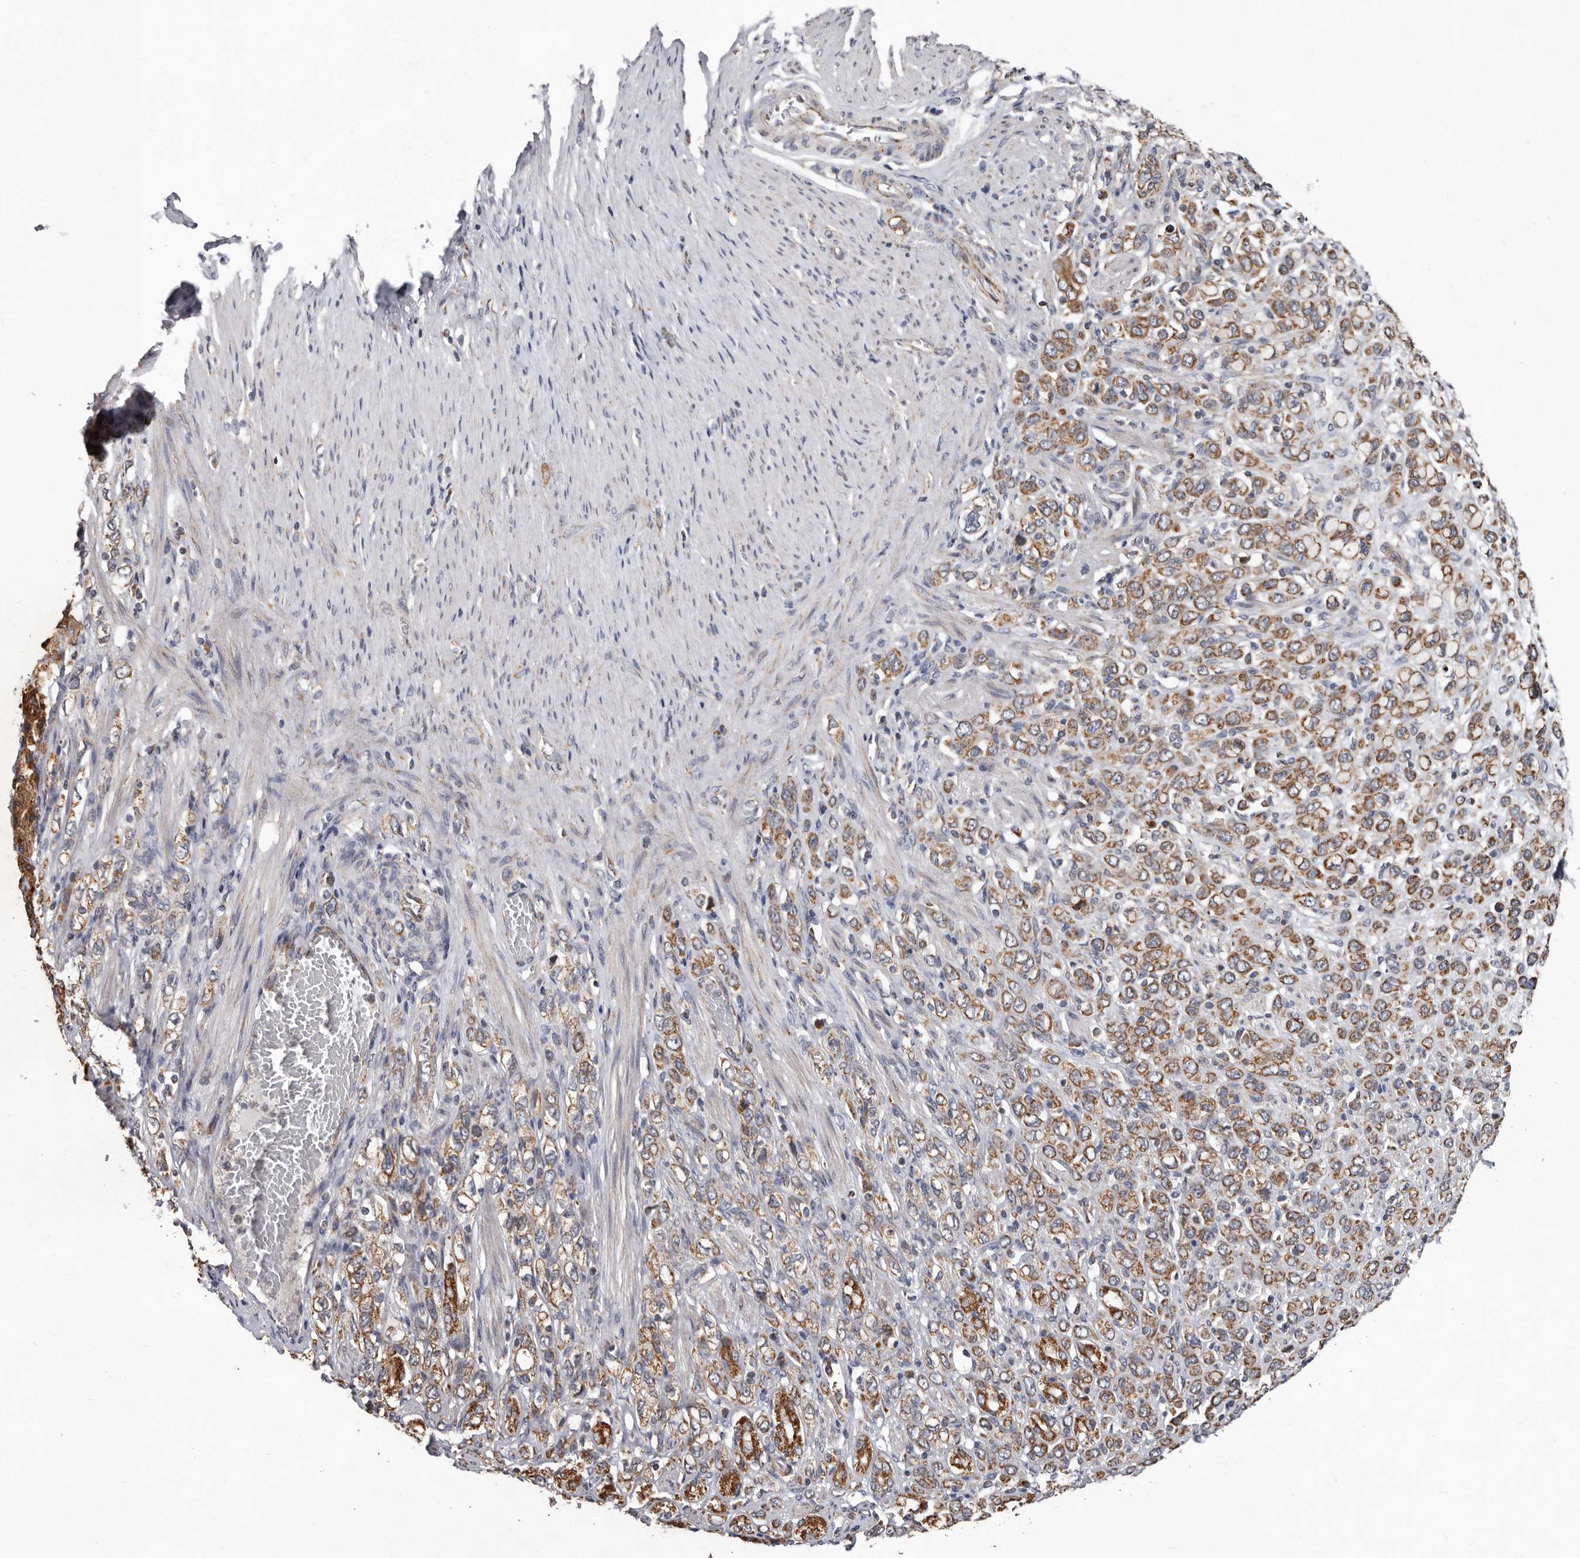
{"staining": {"intensity": "moderate", "quantity": ">75%", "location": "cytoplasmic/membranous"}, "tissue": "stomach cancer", "cell_type": "Tumor cells", "image_type": "cancer", "snomed": [{"axis": "morphology", "description": "Adenocarcinoma, NOS"}, {"axis": "topography", "description": "Stomach"}], "caption": "DAB immunohistochemical staining of human stomach cancer (adenocarcinoma) displays moderate cytoplasmic/membranous protein positivity in about >75% of tumor cells.", "gene": "MRPL18", "patient": {"sex": "female", "age": 65}}